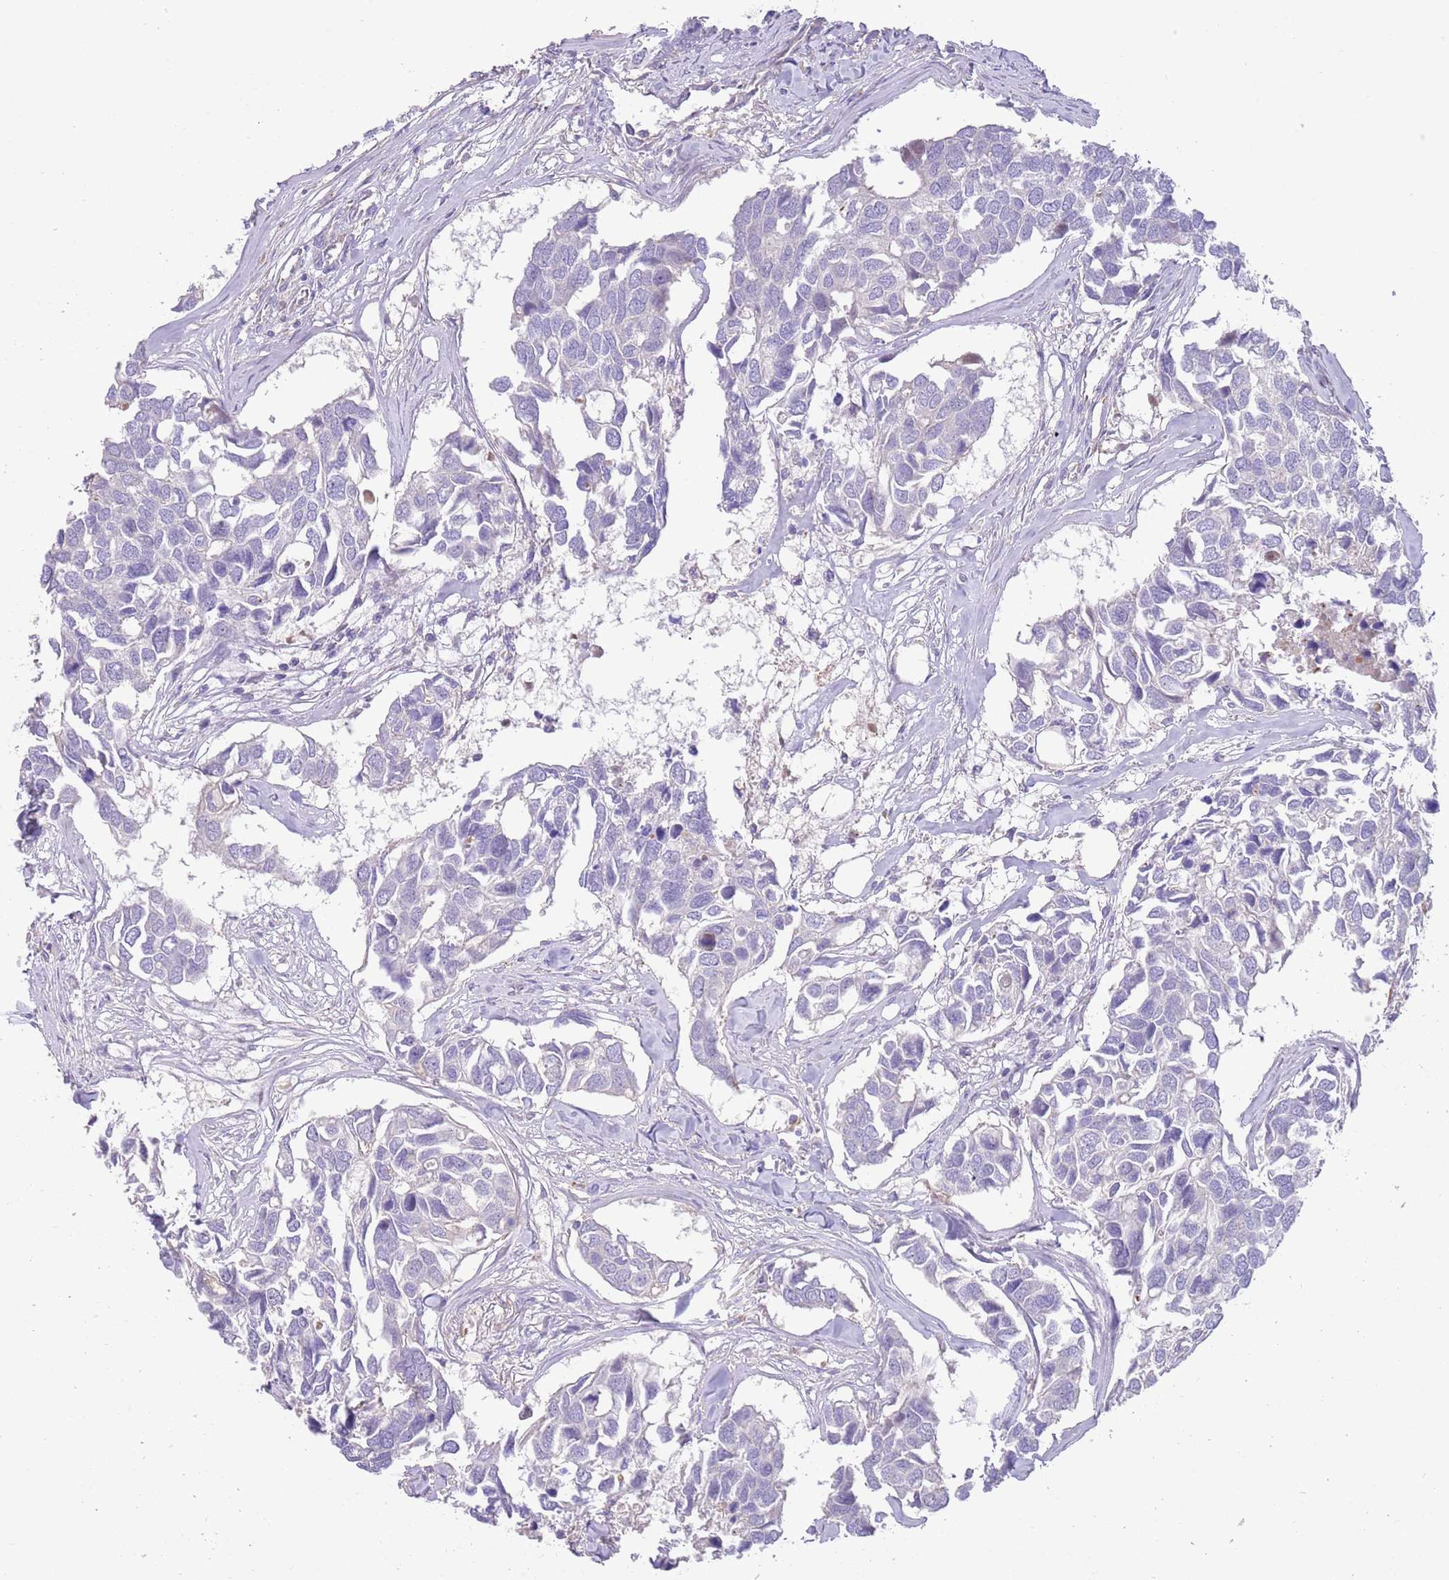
{"staining": {"intensity": "negative", "quantity": "none", "location": "none"}, "tissue": "breast cancer", "cell_type": "Tumor cells", "image_type": "cancer", "snomed": [{"axis": "morphology", "description": "Duct carcinoma"}, {"axis": "topography", "description": "Breast"}], "caption": "Immunohistochemistry image of neoplastic tissue: breast cancer (invasive ductal carcinoma) stained with DAB (3,3'-diaminobenzidine) exhibits no significant protein staining in tumor cells. The staining was performed using DAB to visualize the protein expression in brown, while the nuclei were stained in blue with hematoxylin (Magnification: 20x).", "gene": "SFTPA1", "patient": {"sex": "female", "age": 83}}